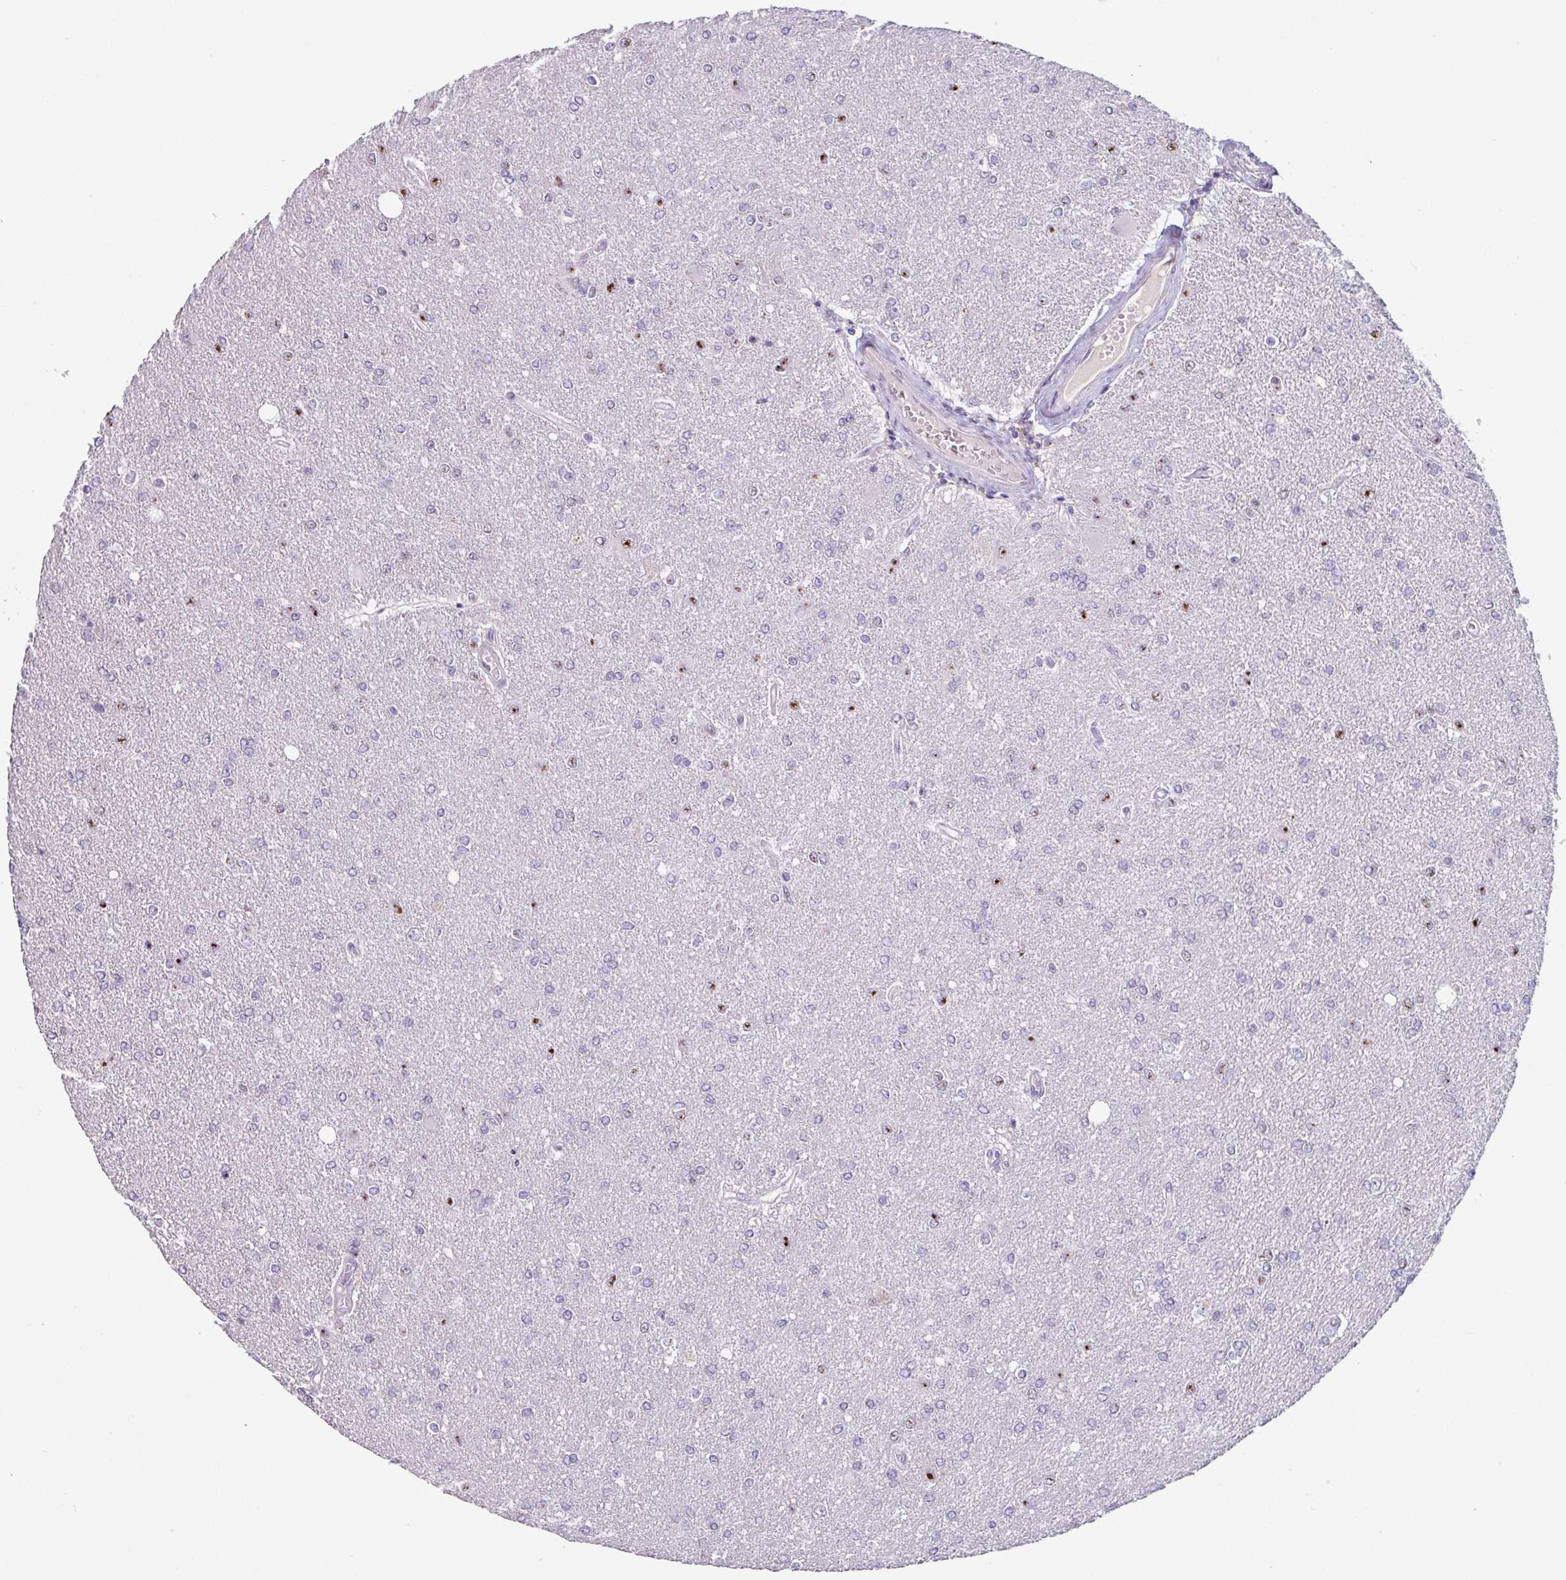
{"staining": {"intensity": "moderate", "quantity": "<25%", "location": "cytoplasmic/membranous,nuclear"}, "tissue": "glioma", "cell_type": "Tumor cells", "image_type": "cancer", "snomed": [{"axis": "morphology", "description": "Glioma, malignant, High grade"}, {"axis": "topography", "description": "Brain"}], "caption": "Immunohistochemistry (IHC) (DAB) staining of human malignant high-grade glioma exhibits moderate cytoplasmic/membranous and nuclear protein expression in approximately <25% of tumor cells.", "gene": "ZG16", "patient": {"sex": "male", "age": 67}}